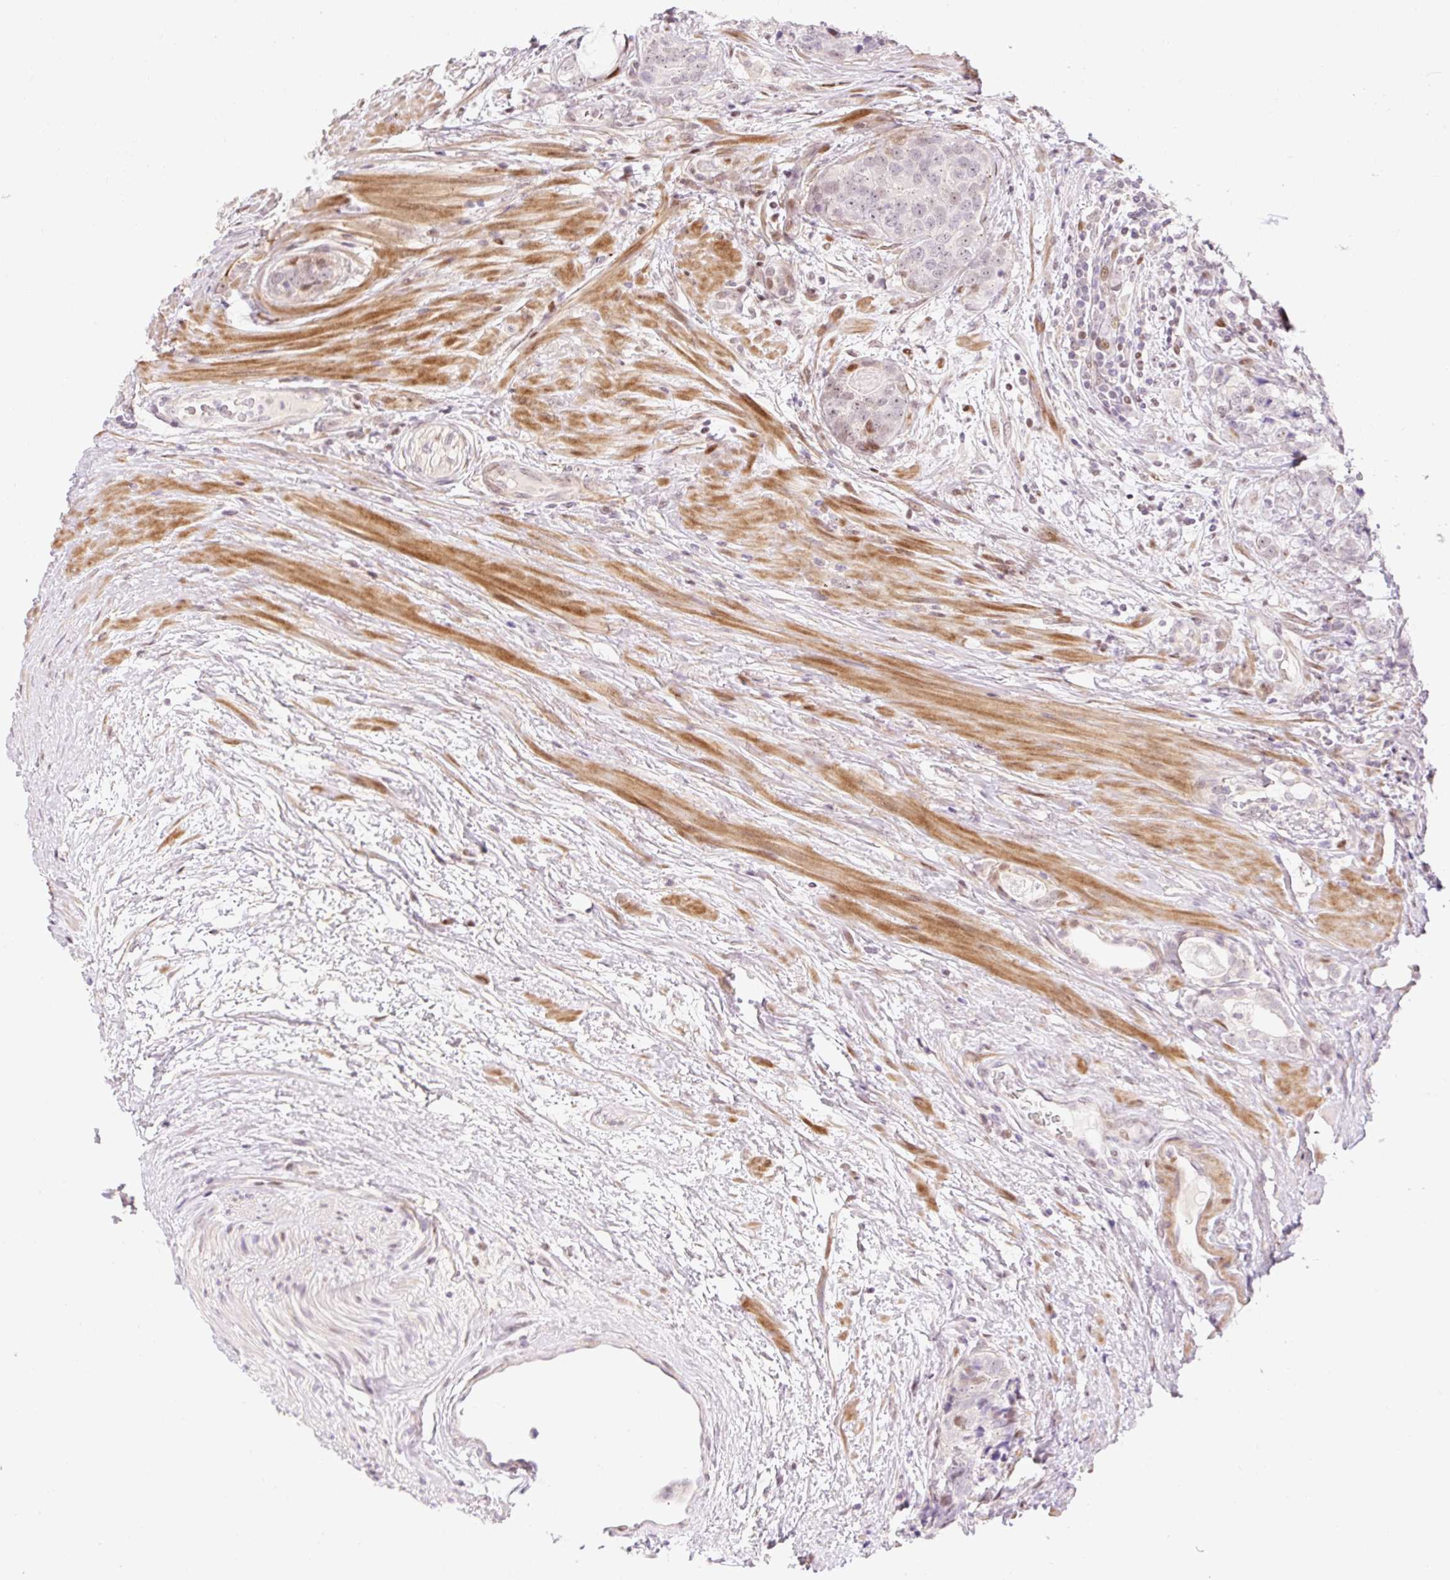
{"staining": {"intensity": "negative", "quantity": "none", "location": "none"}, "tissue": "prostate cancer", "cell_type": "Tumor cells", "image_type": "cancer", "snomed": [{"axis": "morphology", "description": "Adenocarcinoma, High grade"}, {"axis": "topography", "description": "Prostate"}], "caption": "Tumor cells show no significant protein expression in prostate cancer (high-grade adenocarcinoma). (DAB (3,3'-diaminobenzidine) immunohistochemistry (IHC) visualized using brightfield microscopy, high magnification).", "gene": "RIPPLY3", "patient": {"sex": "male", "age": 68}}